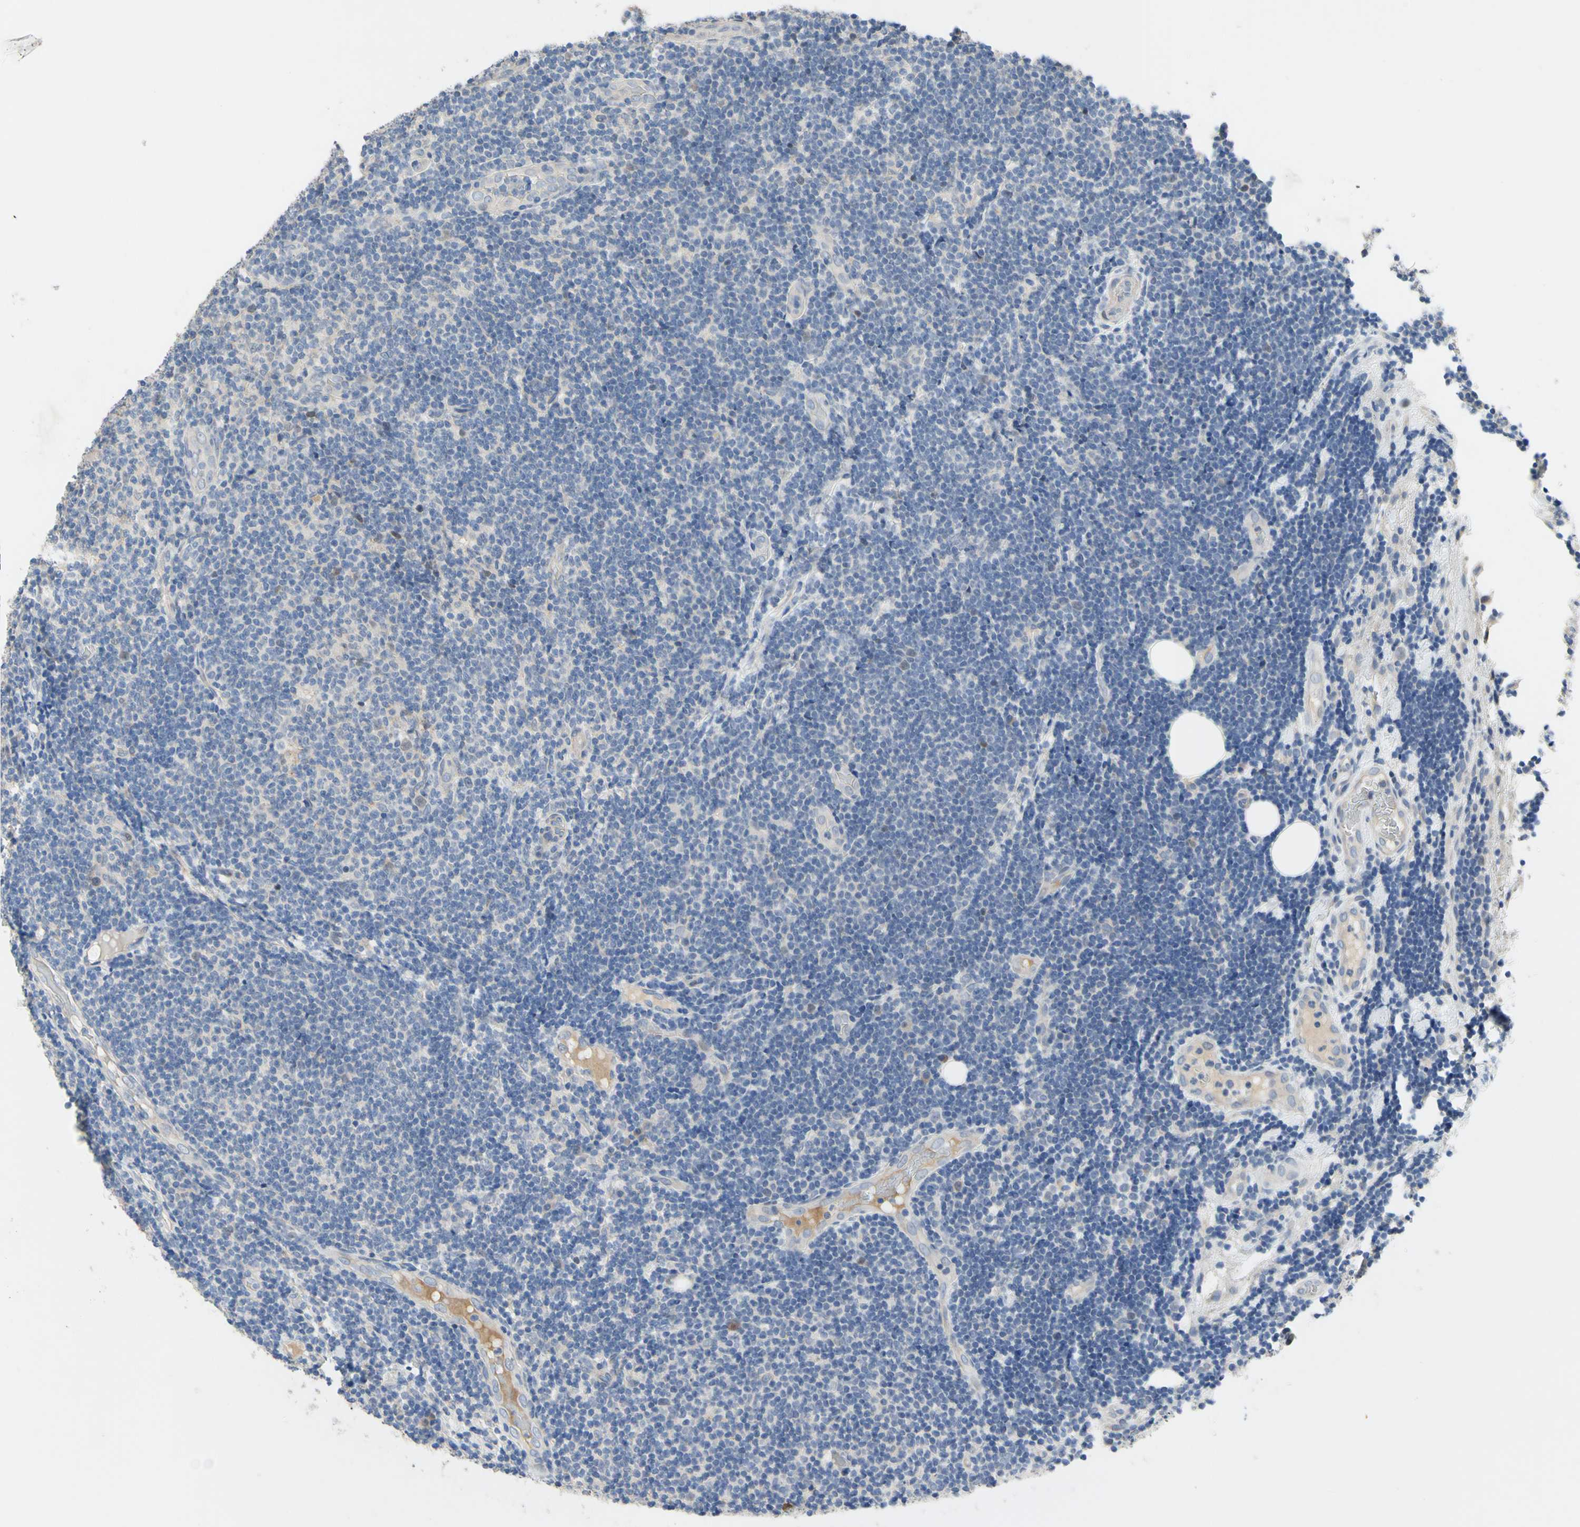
{"staining": {"intensity": "negative", "quantity": "none", "location": "none"}, "tissue": "lymphoma", "cell_type": "Tumor cells", "image_type": "cancer", "snomed": [{"axis": "morphology", "description": "Malignant lymphoma, non-Hodgkin's type, Low grade"}, {"axis": "topography", "description": "Lymph node"}], "caption": "Malignant lymphoma, non-Hodgkin's type (low-grade) was stained to show a protein in brown. There is no significant expression in tumor cells.", "gene": "LHX9", "patient": {"sex": "male", "age": 83}}